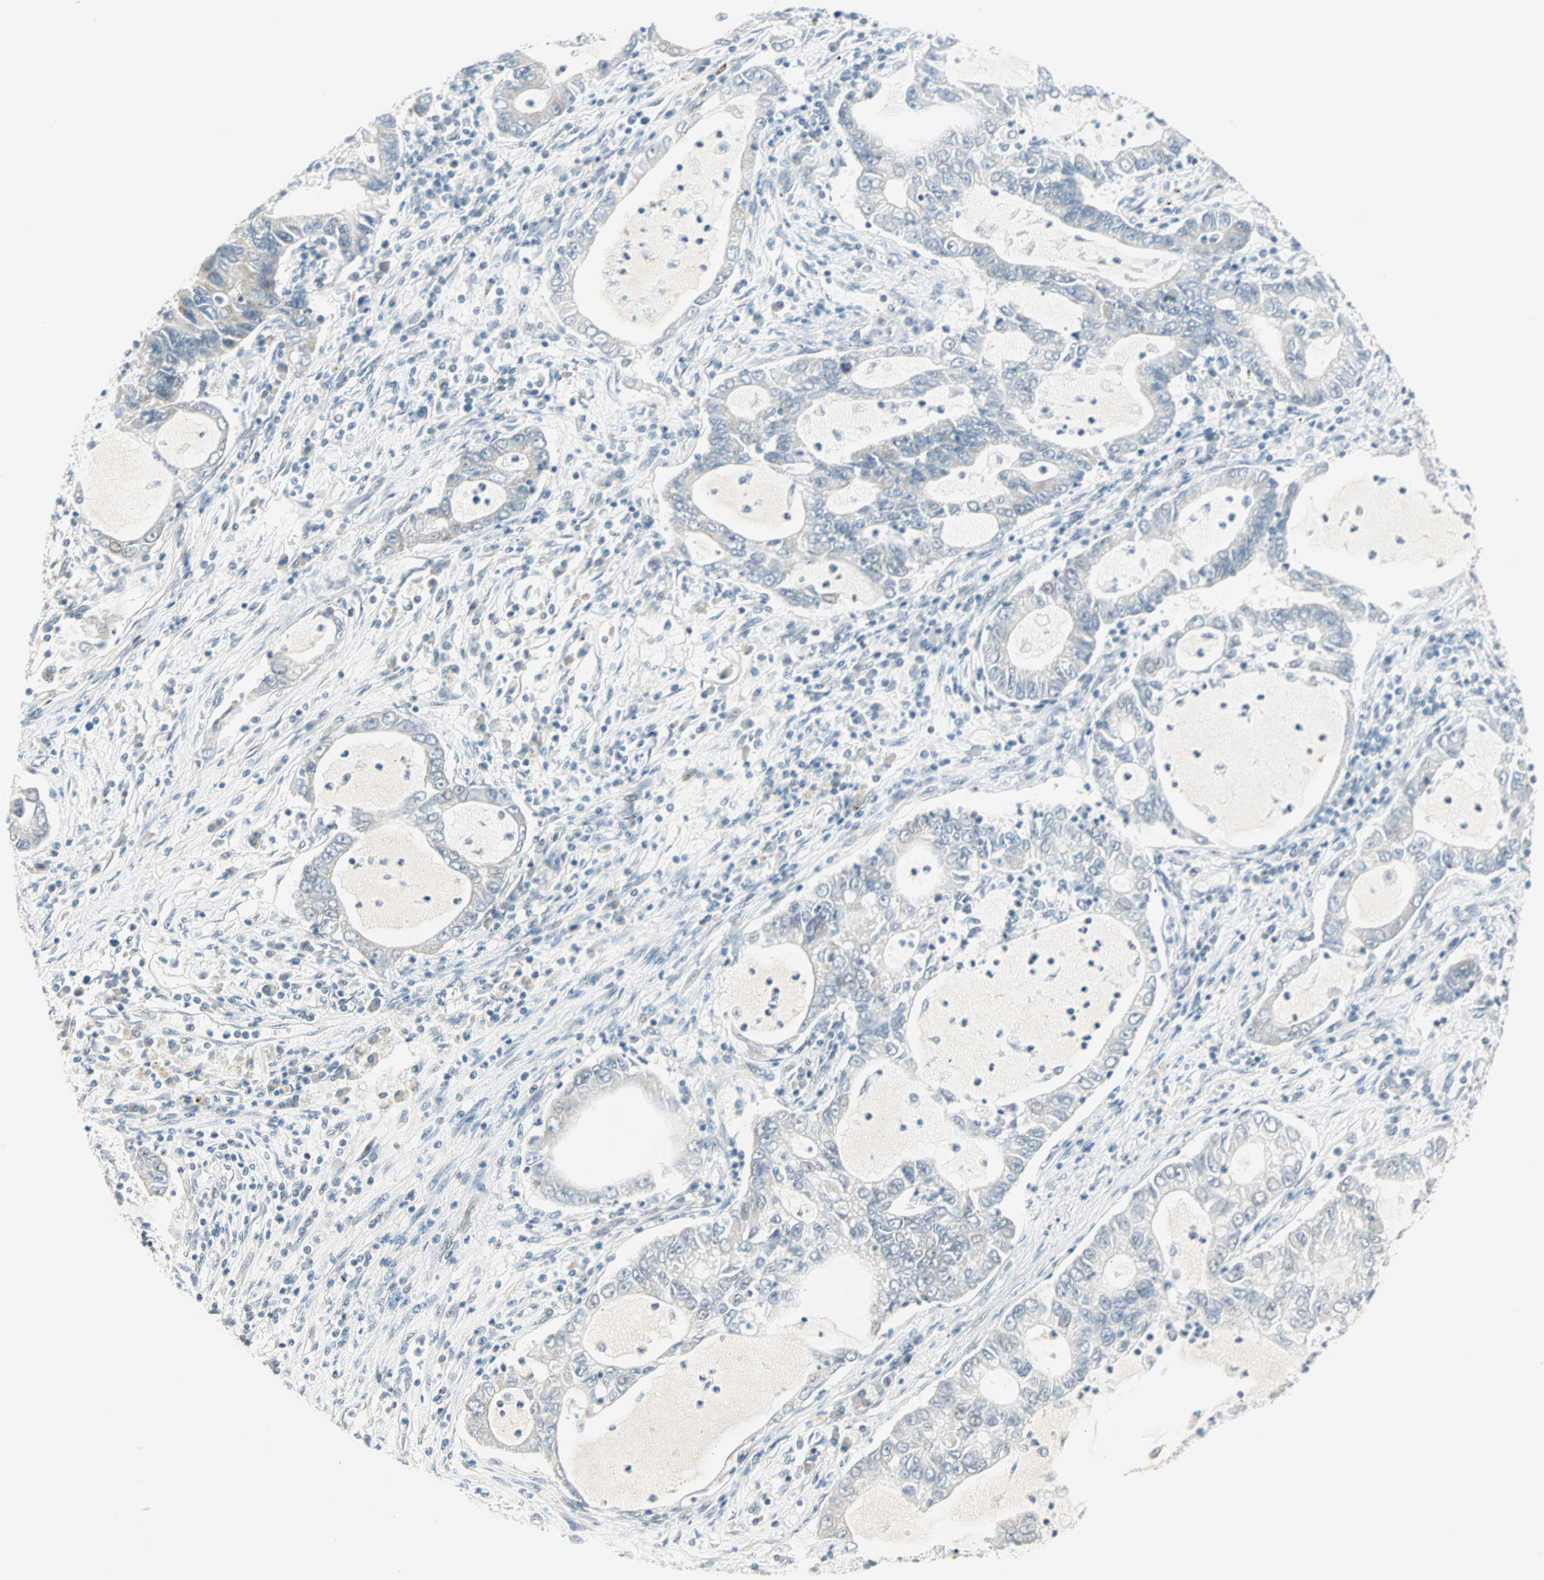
{"staining": {"intensity": "negative", "quantity": "none", "location": "none"}, "tissue": "lung cancer", "cell_type": "Tumor cells", "image_type": "cancer", "snomed": [{"axis": "morphology", "description": "Adenocarcinoma, NOS"}, {"axis": "topography", "description": "Lung"}], "caption": "Human lung cancer stained for a protein using immunohistochemistry shows no expression in tumor cells.", "gene": "PKNOX1", "patient": {"sex": "female", "age": 51}}